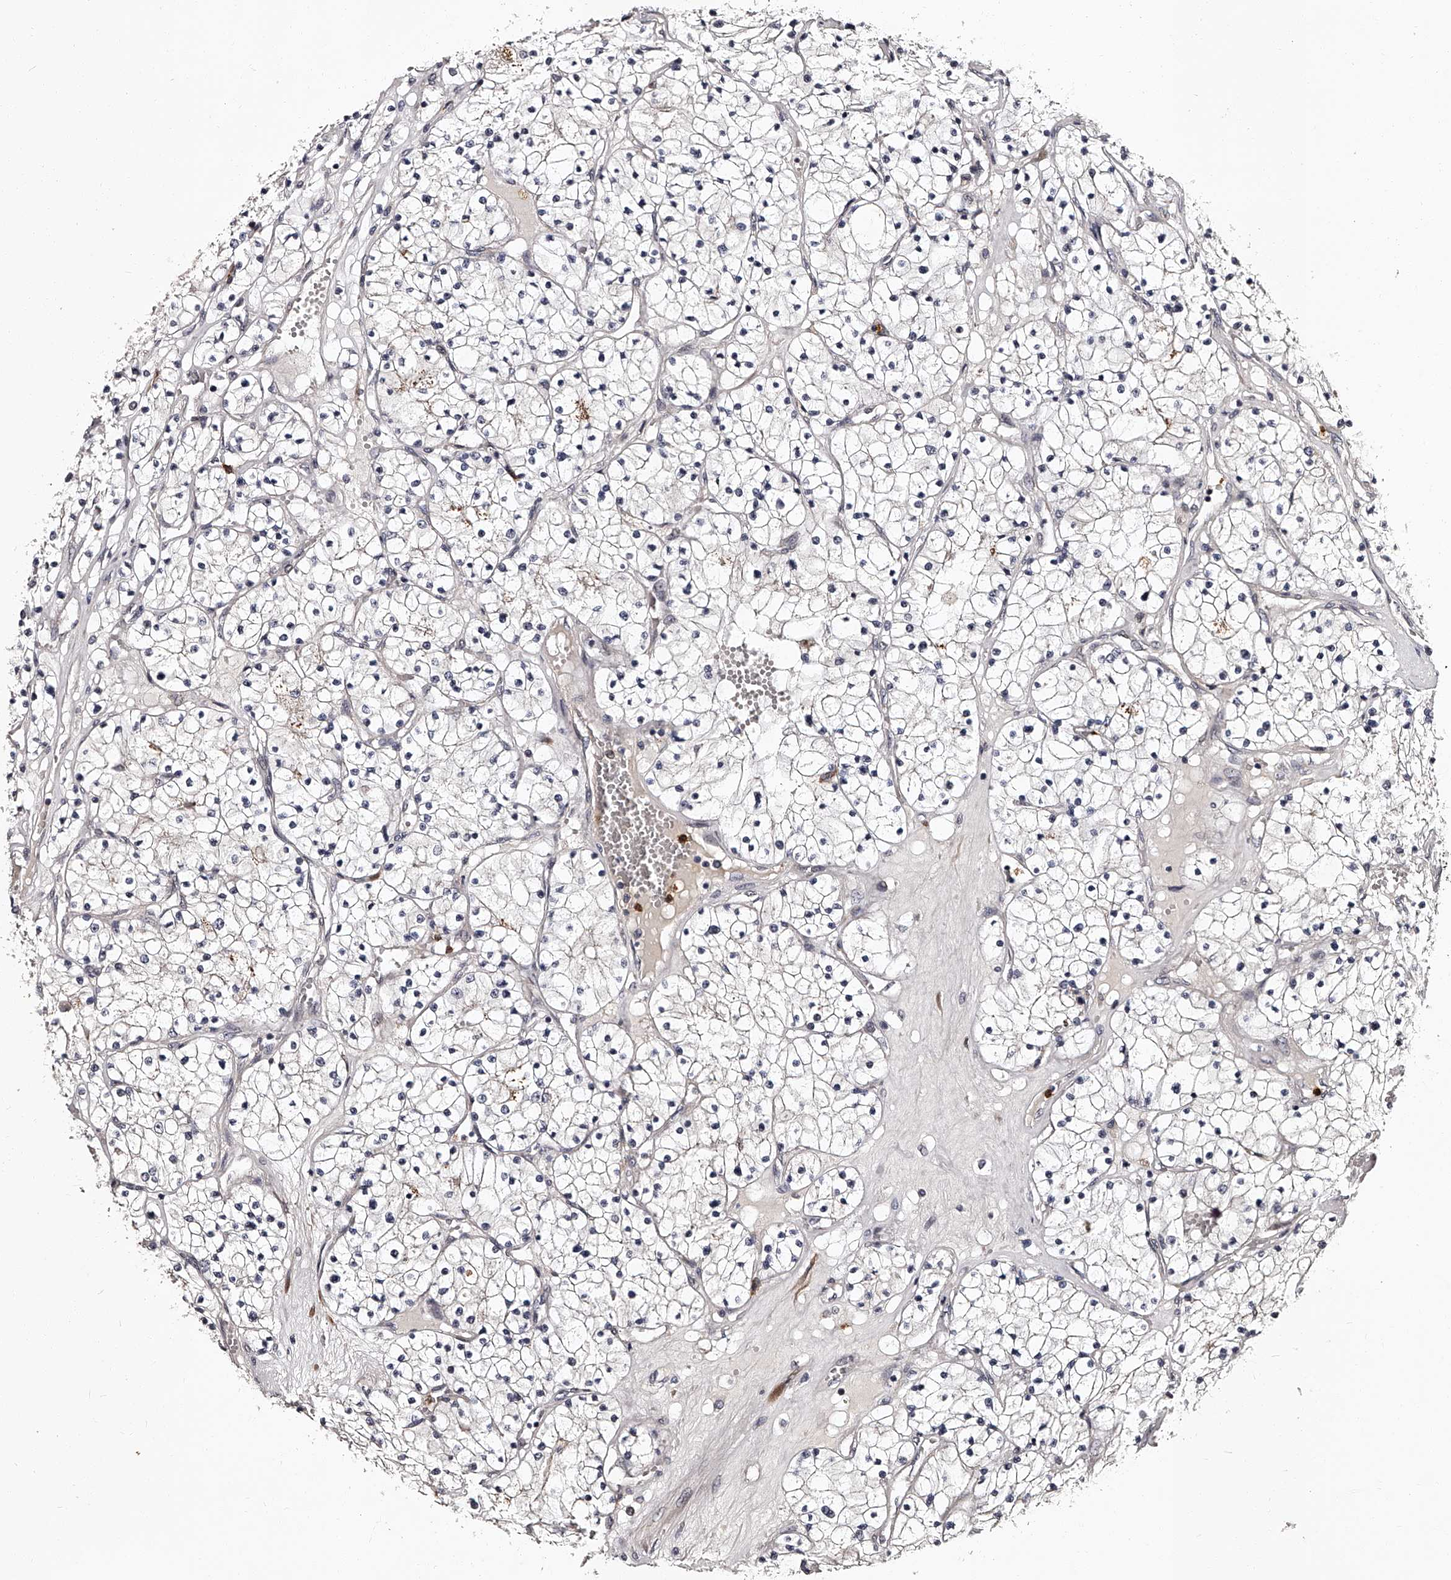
{"staining": {"intensity": "negative", "quantity": "none", "location": "none"}, "tissue": "renal cancer", "cell_type": "Tumor cells", "image_type": "cancer", "snomed": [{"axis": "morphology", "description": "Normal tissue, NOS"}, {"axis": "morphology", "description": "Adenocarcinoma, NOS"}, {"axis": "topography", "description": "Kidney"}], "caption": "Renal cancer (adenocarcinoma) was stained to show a protein in brown. There is no significant positivity in tumor cells. (Stains: DAB immunohistochemistry (IHC) with hematoxylin counter stain, Microscopy: brightfield microscopy at high magnification).", "gene": "RSC1A1", "patient": {"sex": "male", "age": 68}}